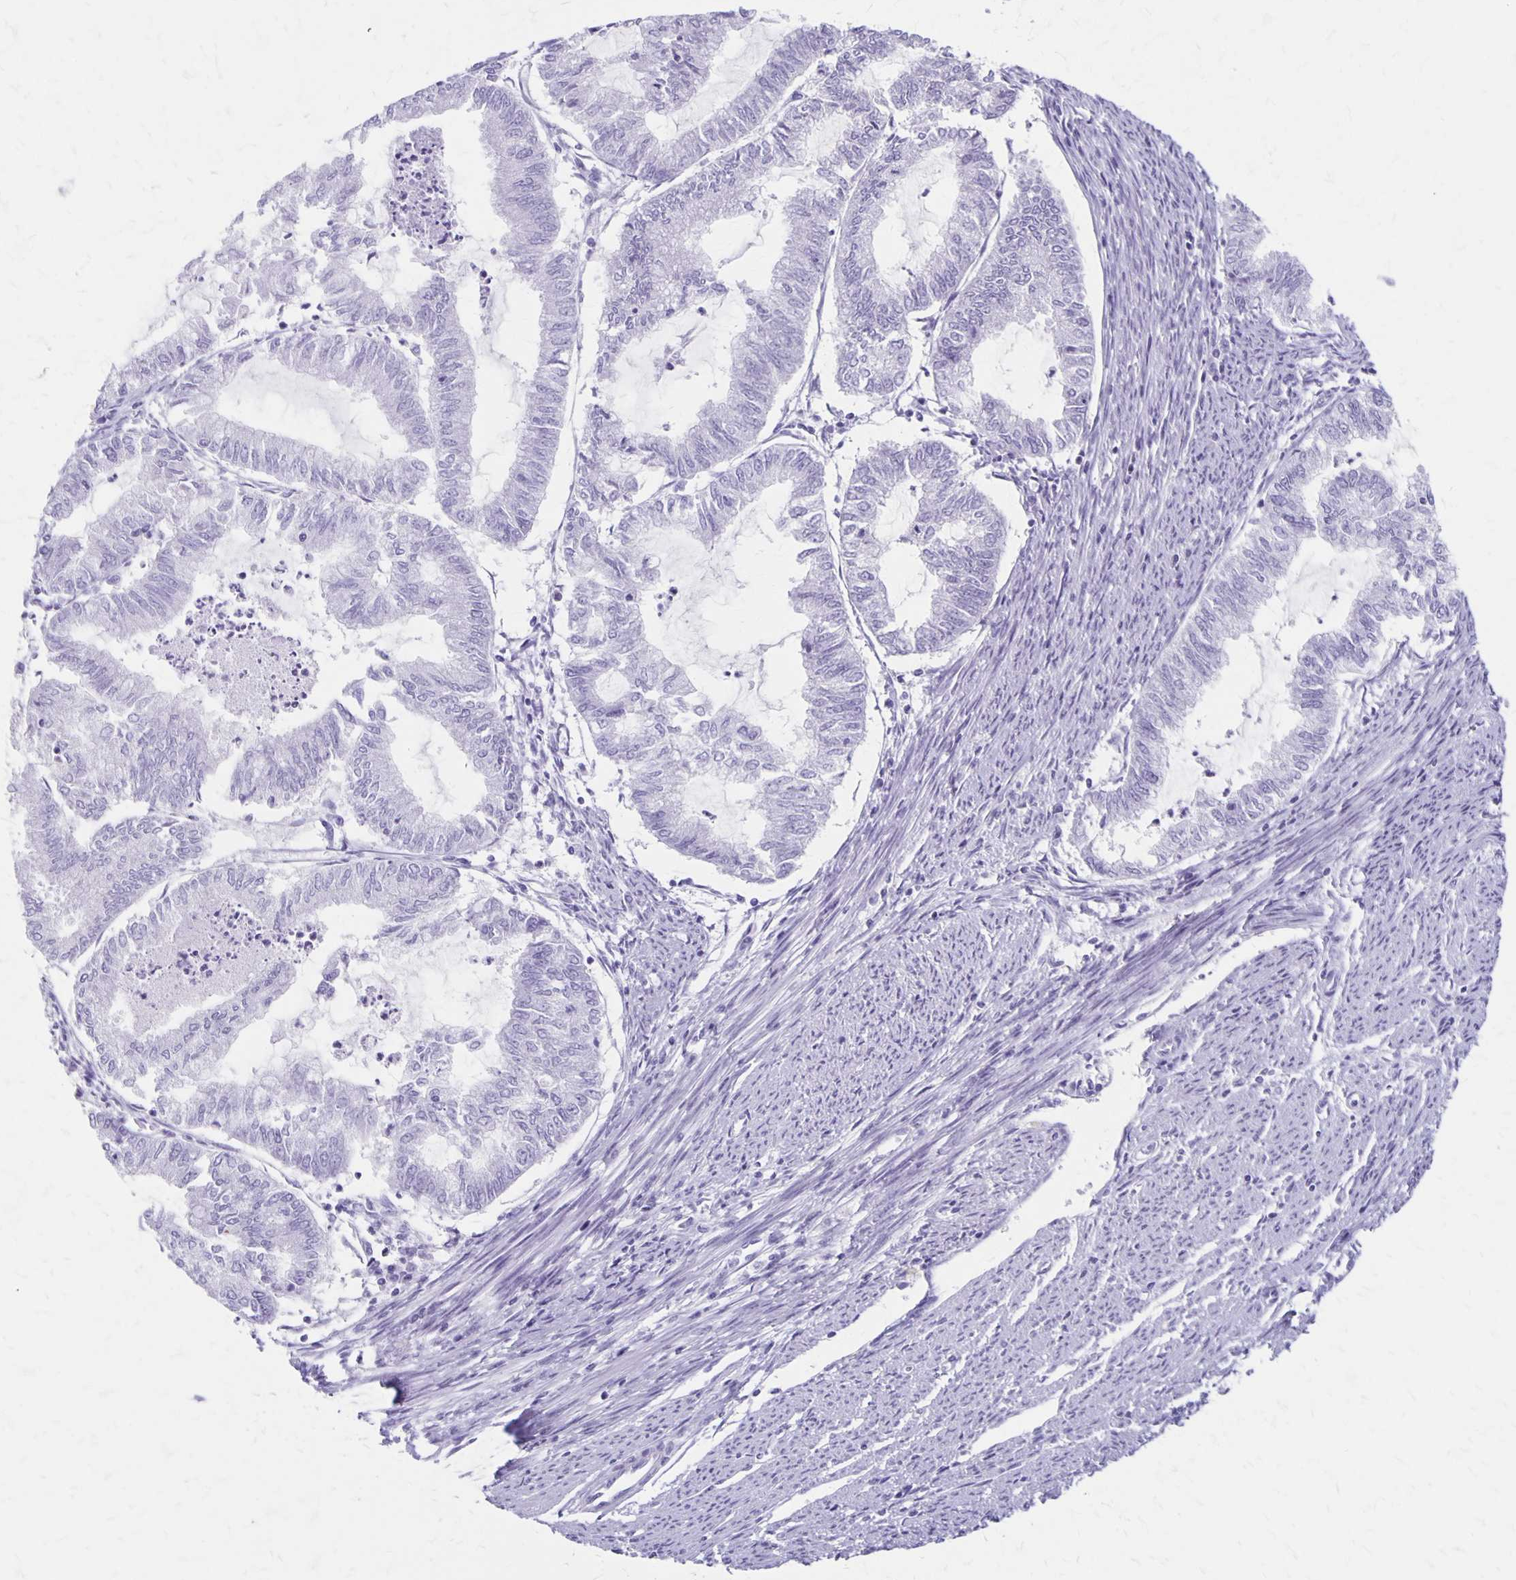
{"staining": {"intensity": "negative", "quantity": "none", "location": "none"}, "tissue": "endometrial cancer", "cell_type": "Tumor cells", "image_type": "cancer", "snomed": [{"axis": "morphology", "description": "Adenocarcinoma, NOS"}, {"axis": "topography", "description": "Endometrium"}], "caption": "This is an IHC histopathology image of human adenocarcinoma (endometrial). There is no expression in tumor cells.", "gene": "MAGEC2", "patient": {"sex": "female", "age": 79}}